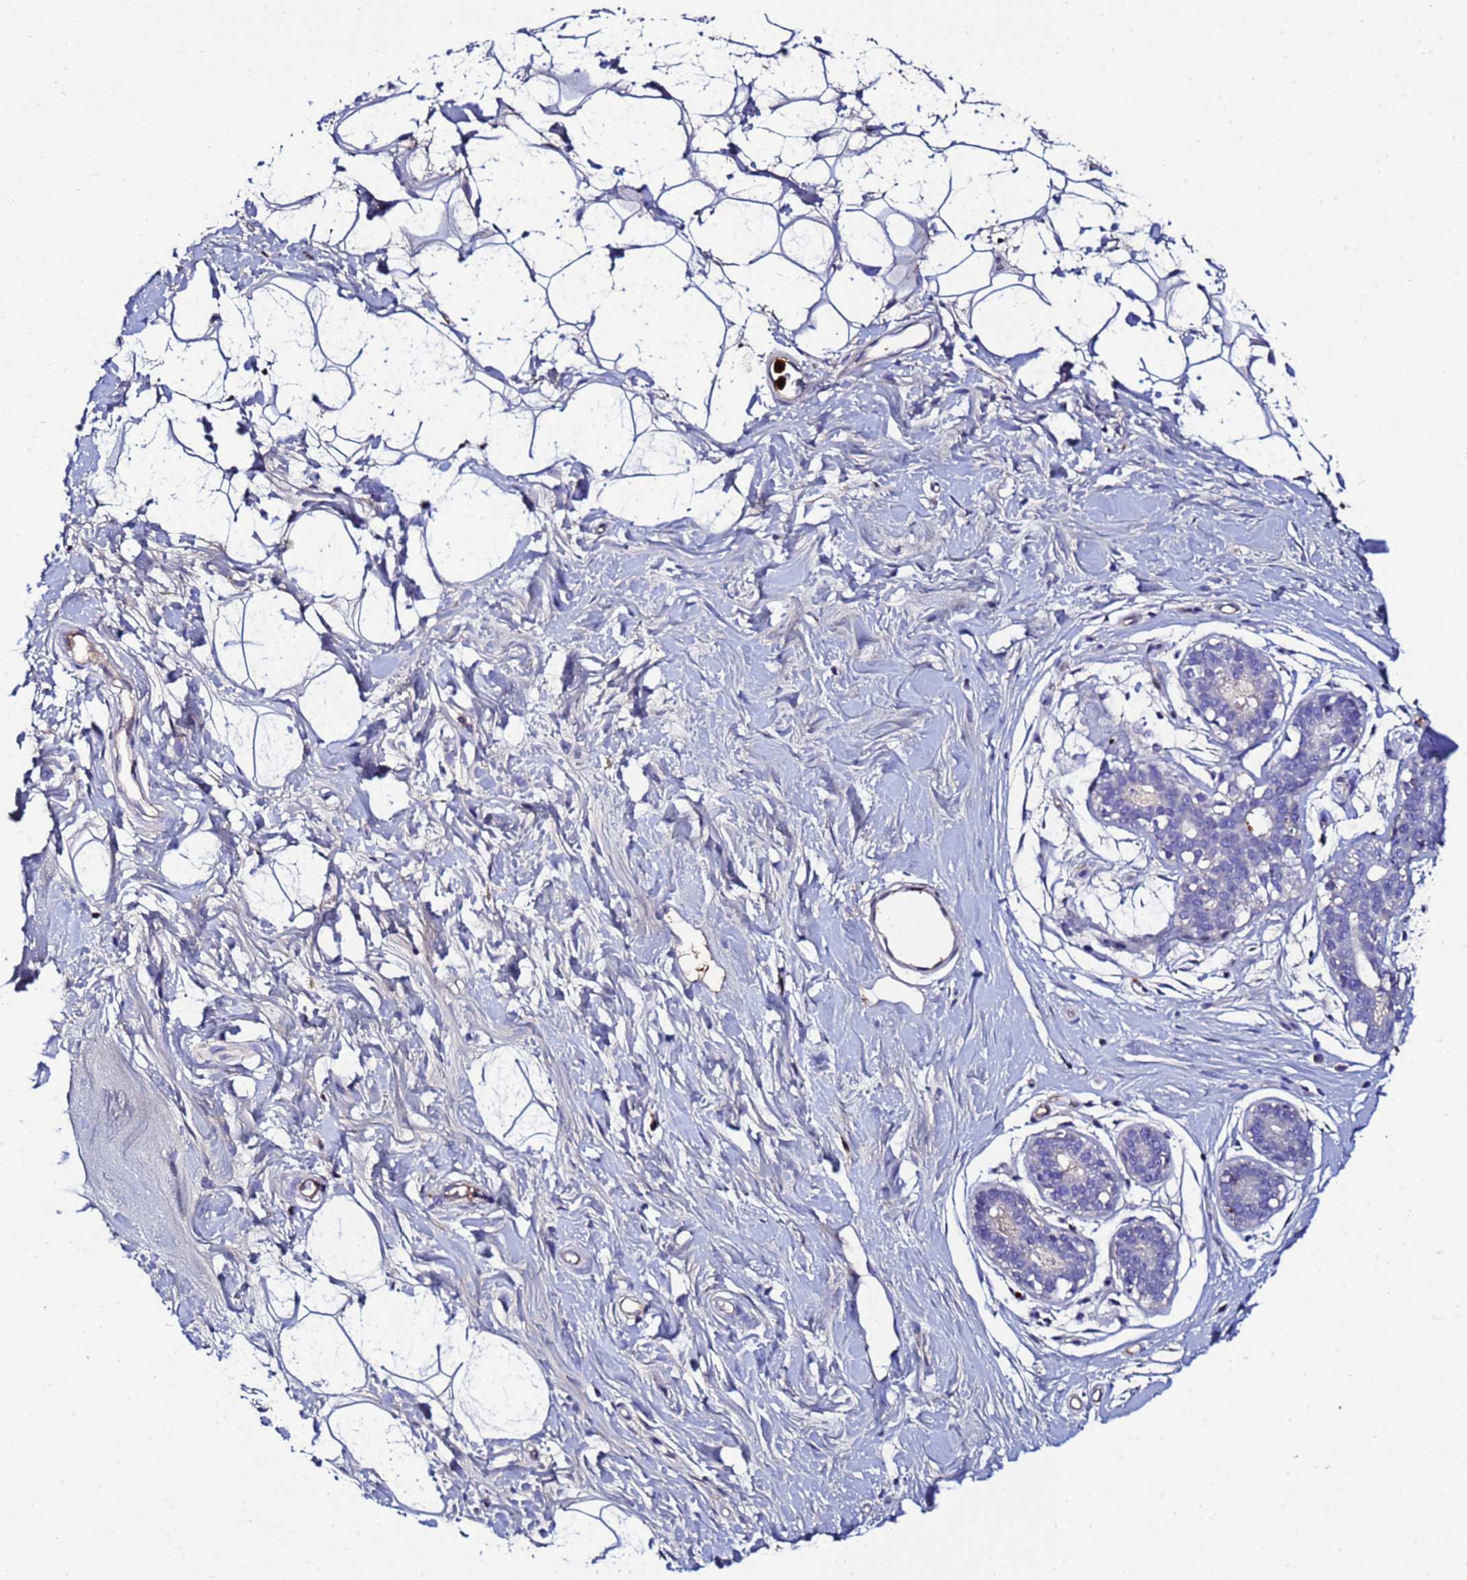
{"staining": {"intensity": "negative", "quantity": "none", "location": "none"}, "tissue": "adipose tissue", "cell_type": "Adipocytes", "image_type": "normal", "snomed": [{"axis": "morphology", "description": "Normal tissue, NOS"}, {"axis": "topography", "description": "Breast"}], "caption": "IHC of normal adipose tissue shows no positivity in adipocytes.", "gene": "TUBAL3", "patient": {"sex": "female", "age": 26}}